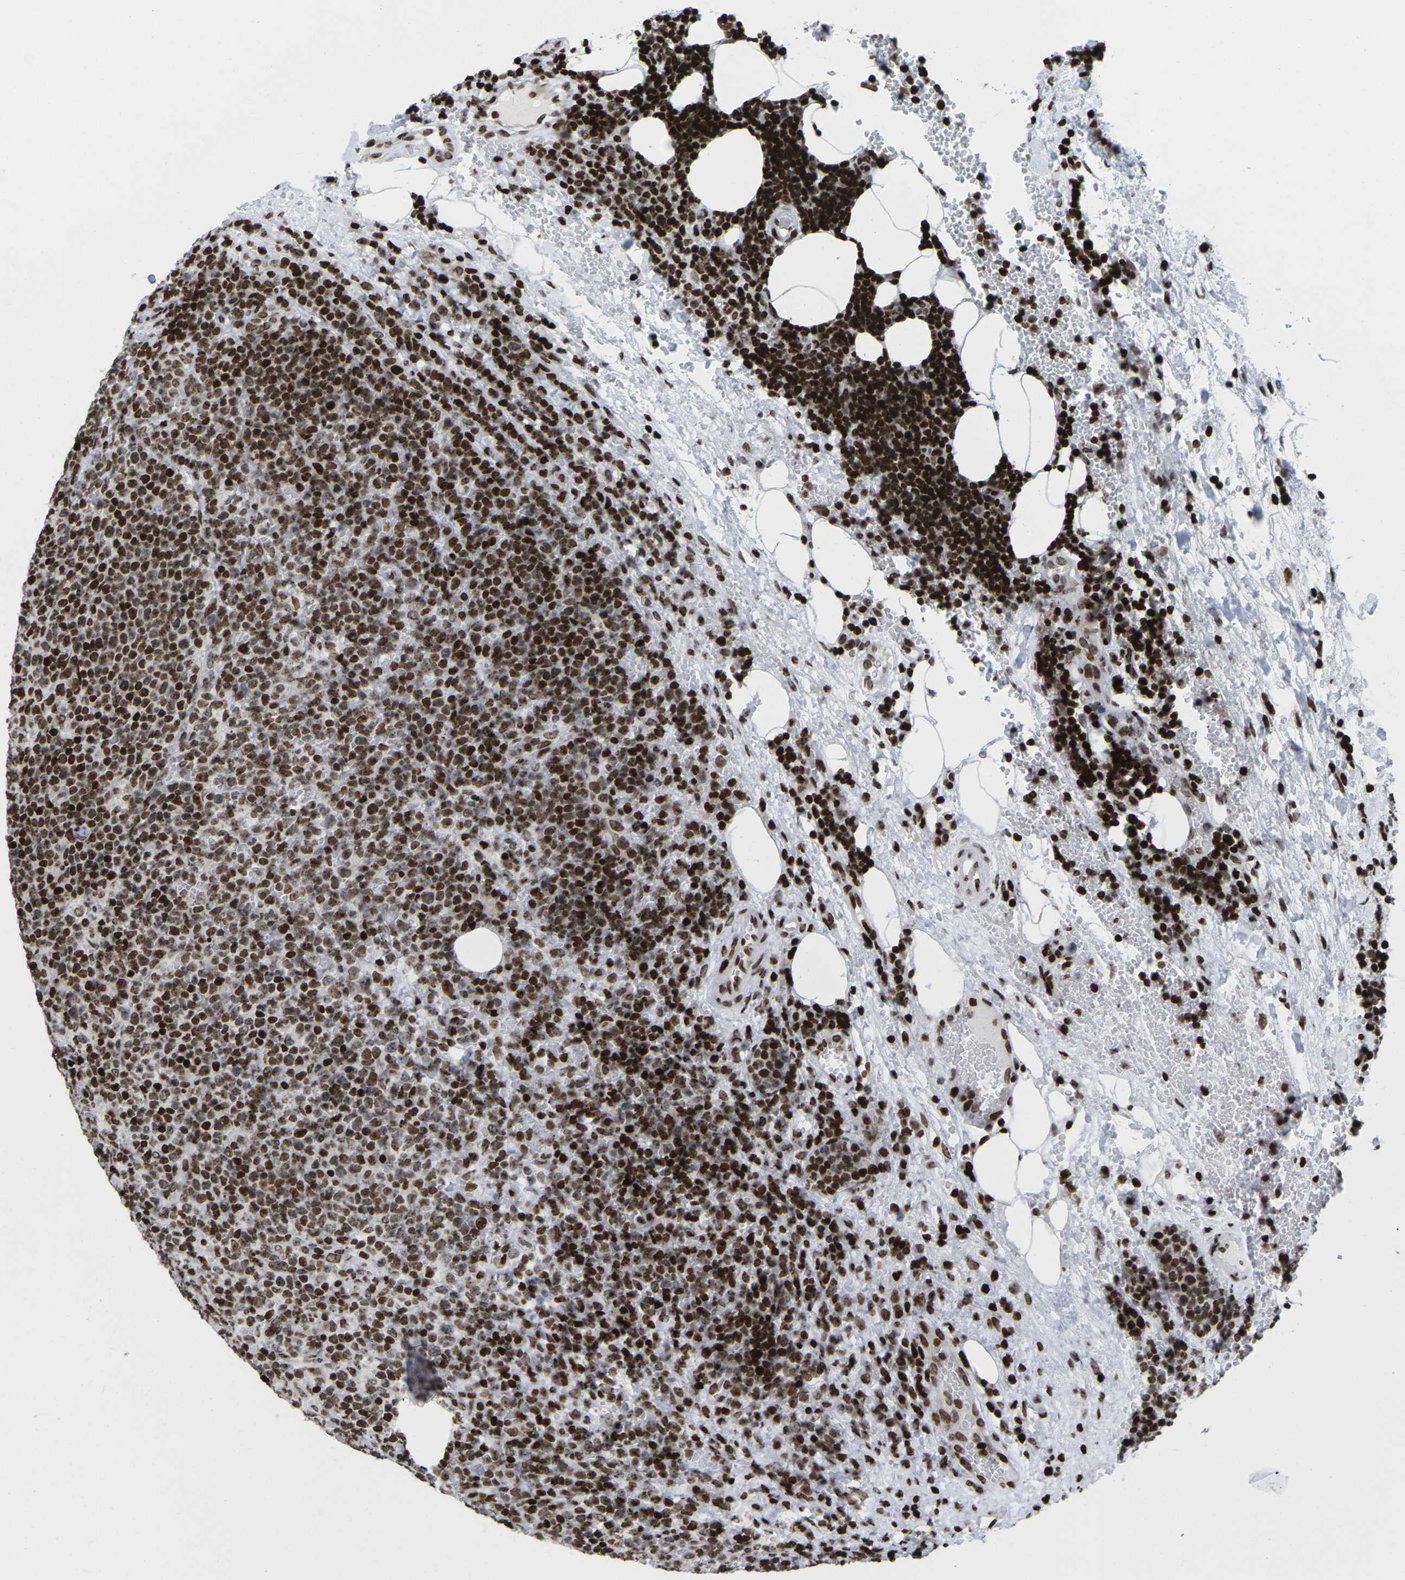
{"staining": {"intensity": "strong", "quantity": ">75%", "location": "nuclear"}, "tissue": "lymphoma", "cell_type": "Tumor cells", "image_type": "cancer", "snomed": [{"axis": "morphology", "description": "Malignant lymphoma, non-Hodgkin's type, High grade"}, {"axis": "topography", "description": "Lymph node"}], "caption": "This is an image of IHC staining of high-grade malignant lymphoma, non-Hodgkin's type, which shows strong expression in the nuclear of tumor cells.", "gene": "H1-4", "patient": {"sex": "male", "age": 61}}